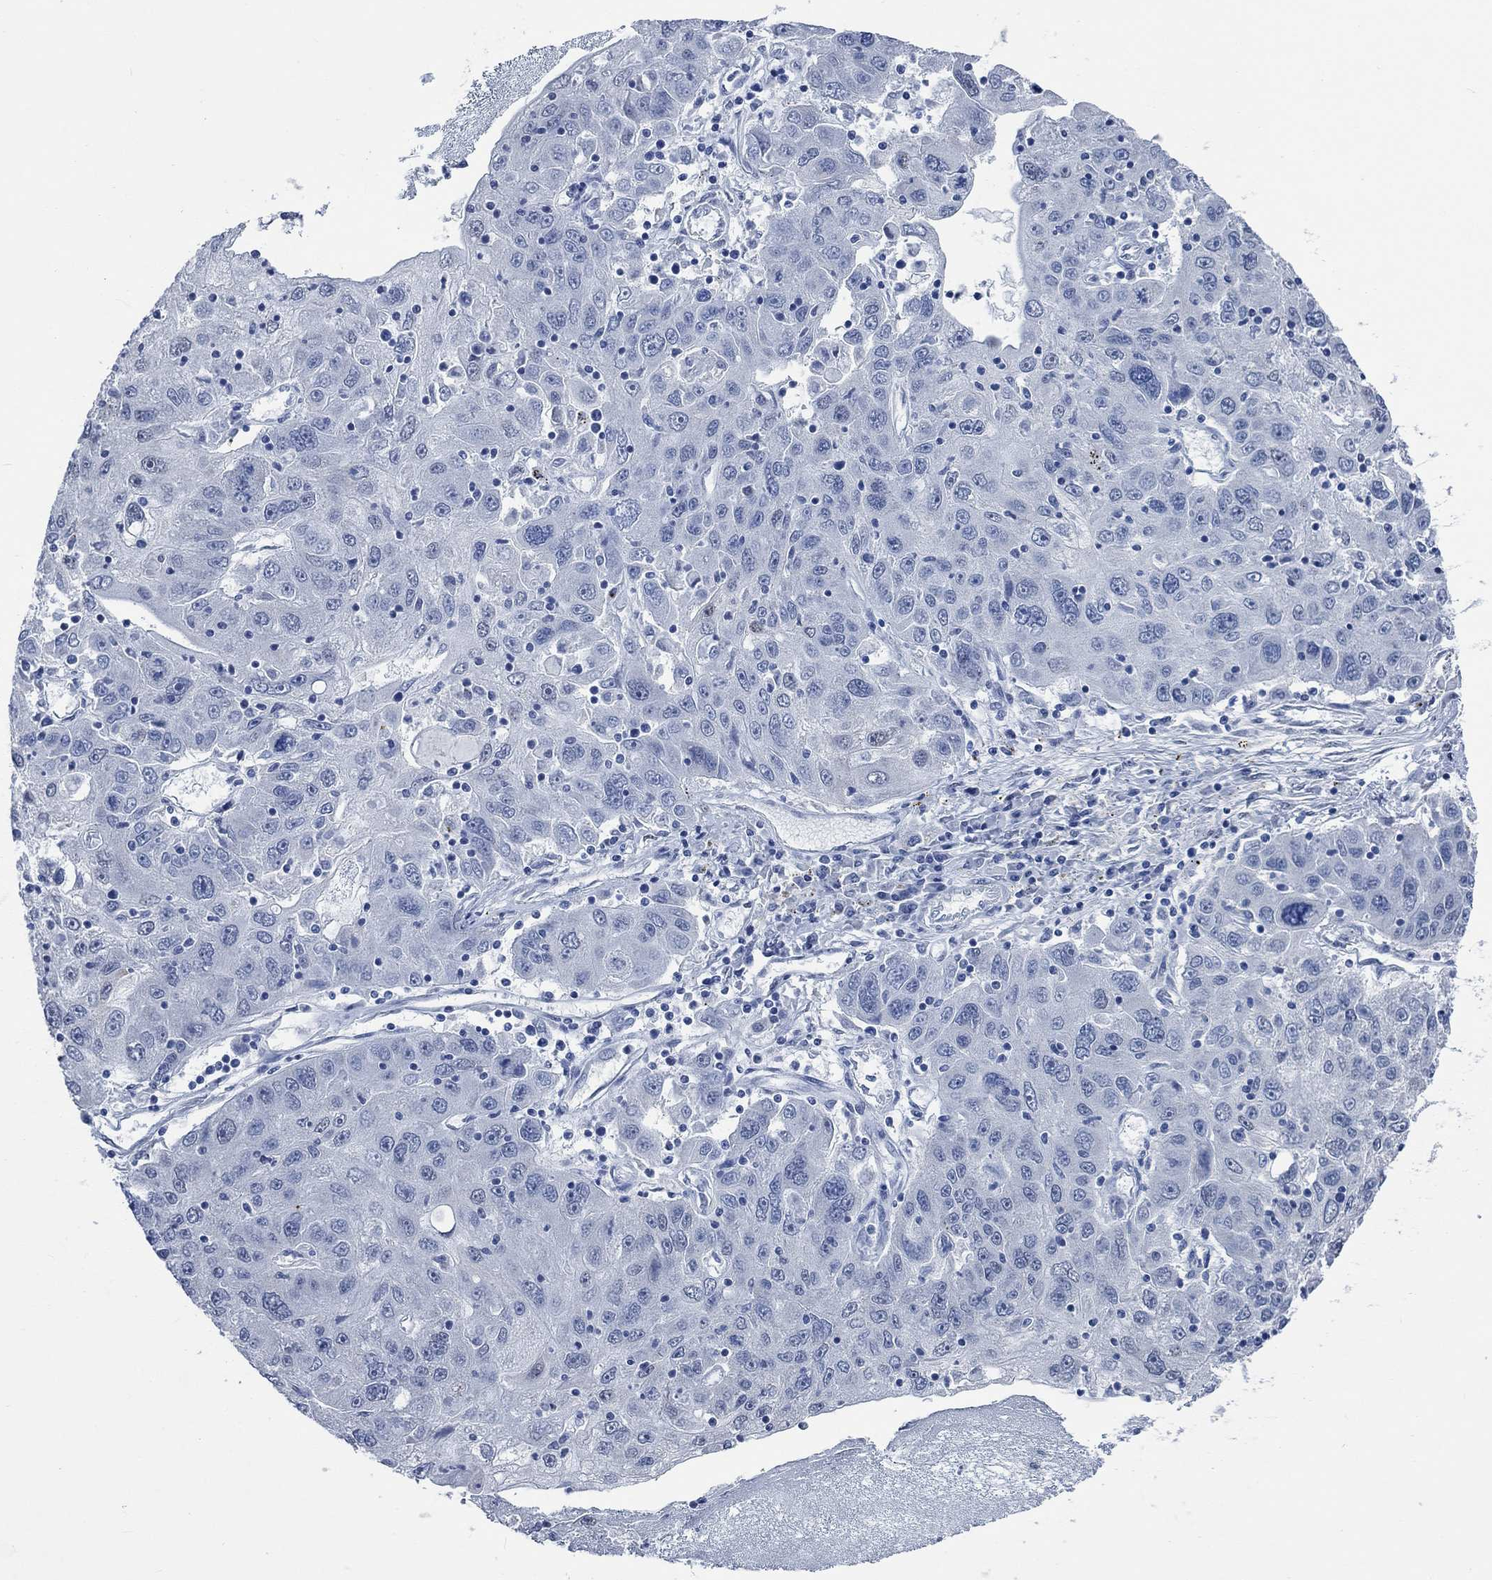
{"staining": {"intensity": "negative", "quantity": "none", "location": "none"}, "tissue": "stomach cancer", "cell_type": "Tumor cells", "image_type": "cancer", "snomed": [{"axis": "morphology", "description": "Adenocarcinoma, NOS"}, {"axis": "topography", "description": "Stomach"}], "caption": "Immunohistochemistry (IHC) of human stomach adenocarcinoma demonstrates no expression in tumor cells.", "gene": "OBSCN", "patient": {"sex": "male", "age": 56}}